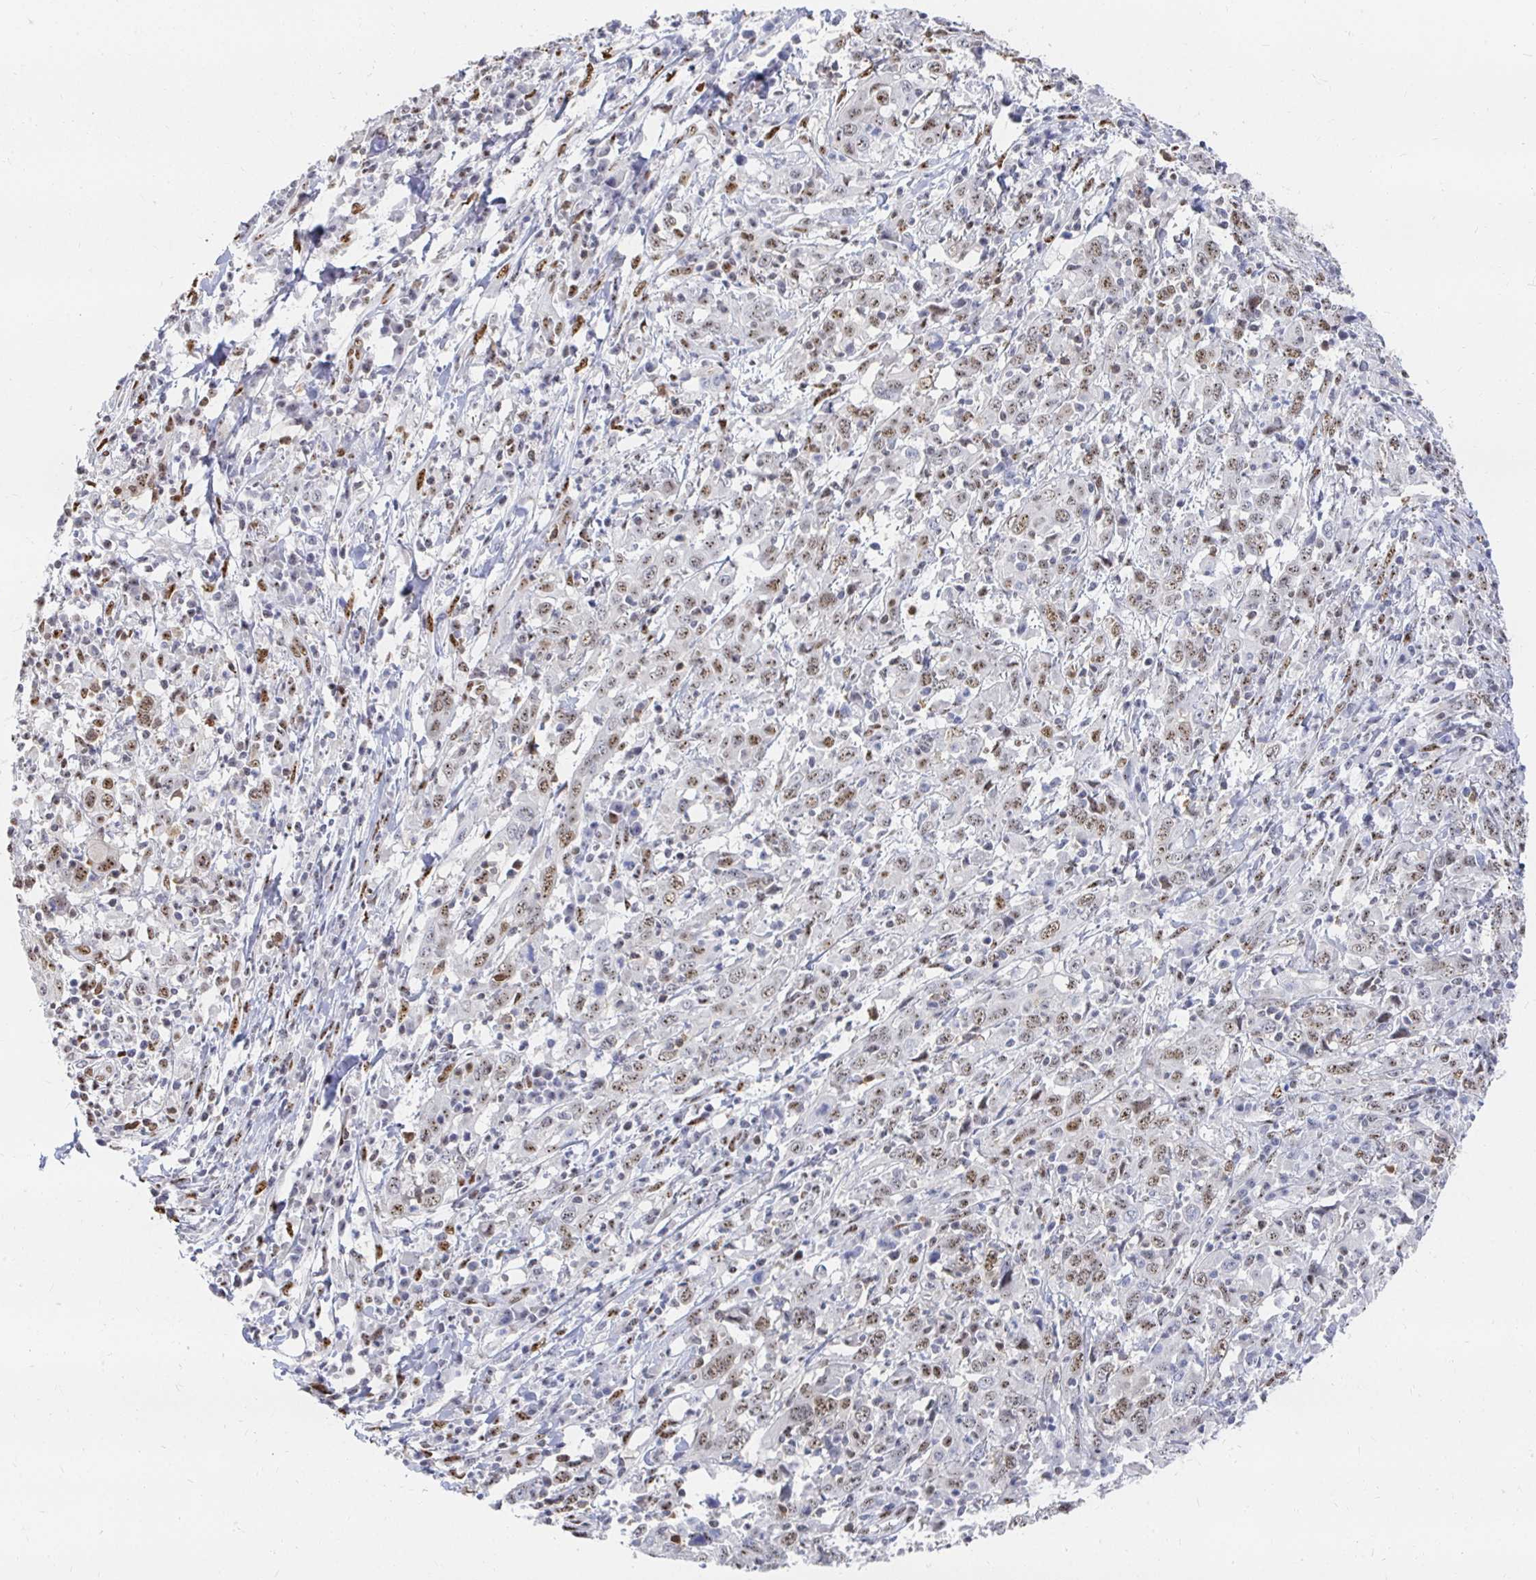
{"staining": {"intensity": "moderate", "quantity": ">75%", "location": "nuclear"}, "tissue": "cervical cancer", "cell_type": "Tumor cells", "image_type": "cancer", "snomed": [{"axis": "morphology", "description": "Squamous cell carcinoma, NOS"}, {"axis": "topography", "description": "Cervix"}], "caption": "A photomicrograph of human squamous cell carcinoma (cervical) stained for a protein exhibits moderate nuclear brown staining in tumor cells.", "gene": "CLIC3", "patient": {"sex": "female", "age": 46}}